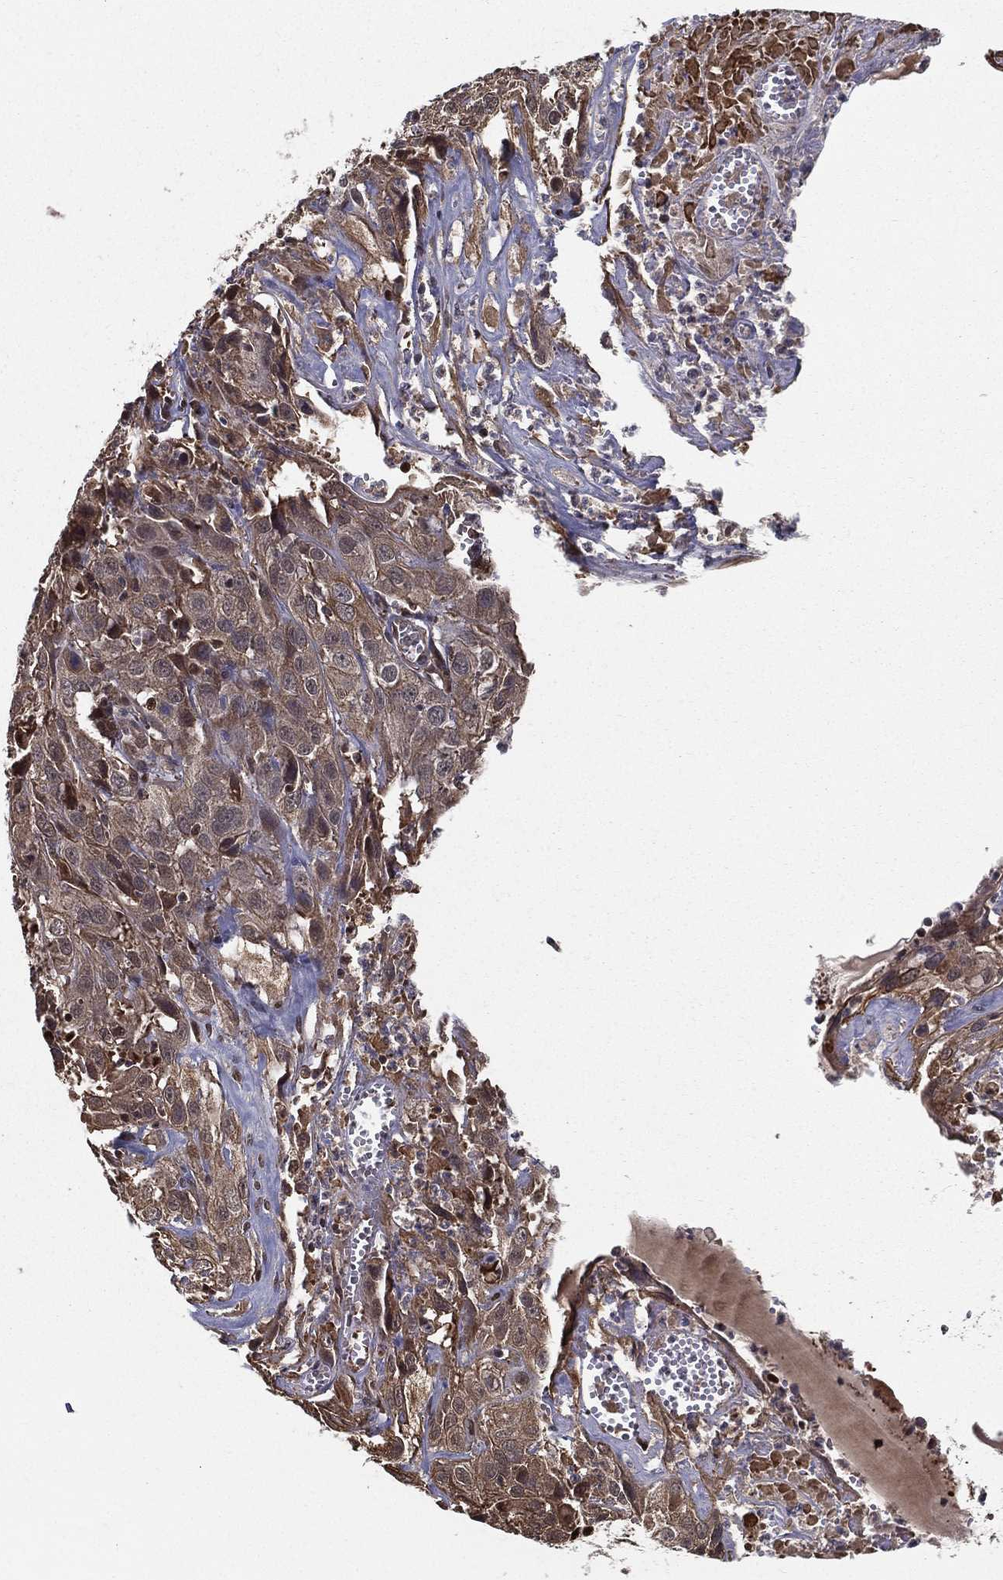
{"staining": {"intensity": "moderate", "quantity": "<25%", "location": "cytoplasmic/membranous"}, "tissue": "cervical cancer", "cell_type": "Tumor cells", "image_type": "cancer", "snomed": [{"axis": "morphology", "description": "Squamous cell carcinoma, NOS"}, {"axis": "topography", "description": "Cervix"}], "caption": "High-power microscopy captured an immunohistochemistry (IHC) micrograph of cervical cancer, revealing moderate cytoplasmic/membranous staining in approximately <25% of tumor cells.", "gene": "SLC6A6", "patient": {"sex": "female", "age": 32}}